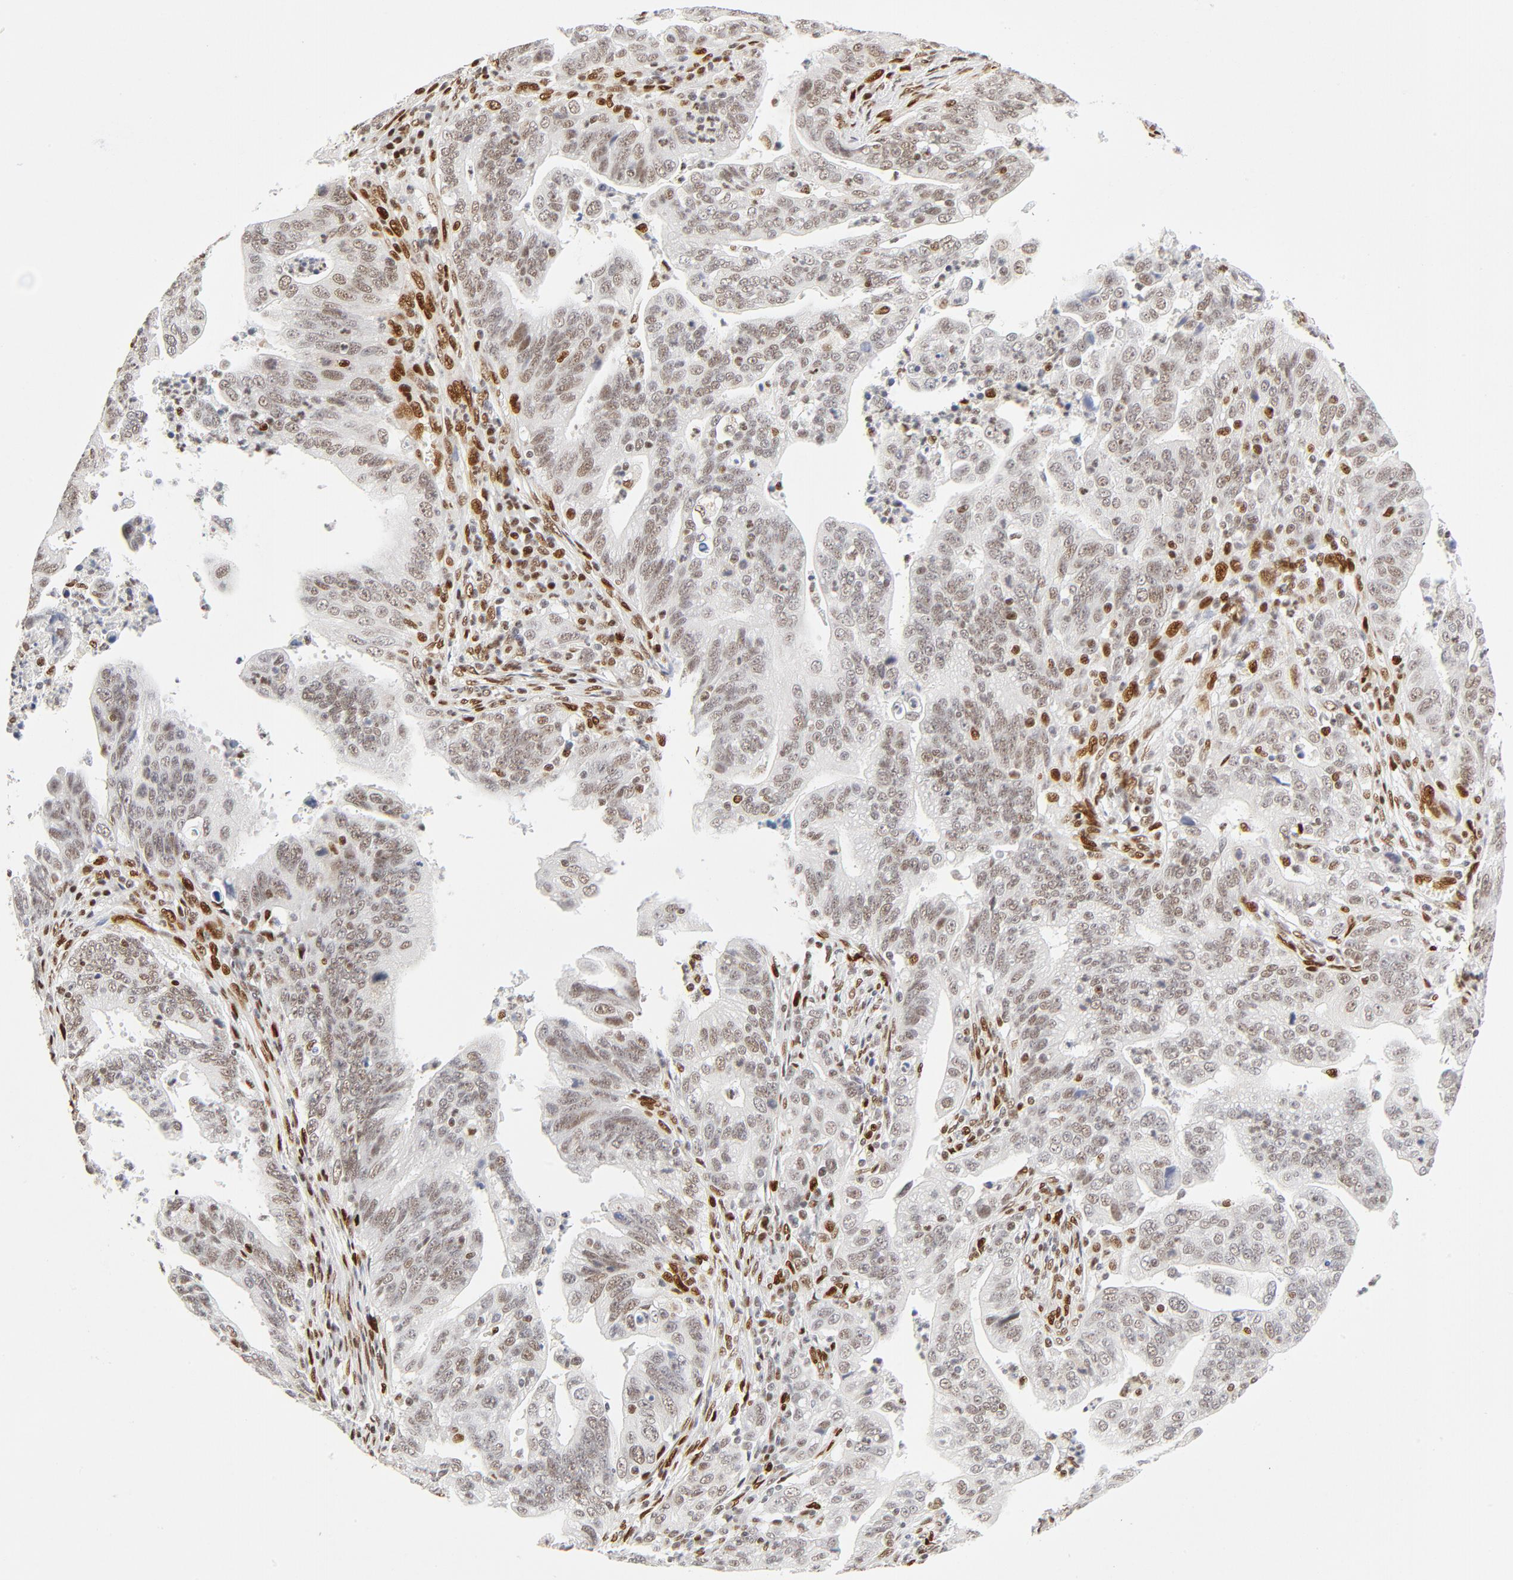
{"staining": {"intensity": "weak", "quantity": ">75%", "location": "nuclear"}, "tissue": "stomach cancer", "cell_type": "Tumor cells", "image_type": "cancer", "snomed": [{"axis": "morphology", "description": "Adenocarcinoma, NOS"}, {"axis": "topography", "description": "Stomach, upper"}], "caption": "Immunohistochemistry (DAB) staining of human stomach cancer reveals weak nuclear protein positivity in approximately >75% of tumor cells.", "gene": "MEF2A", "patient": {"sex": "female", "age": 50}}